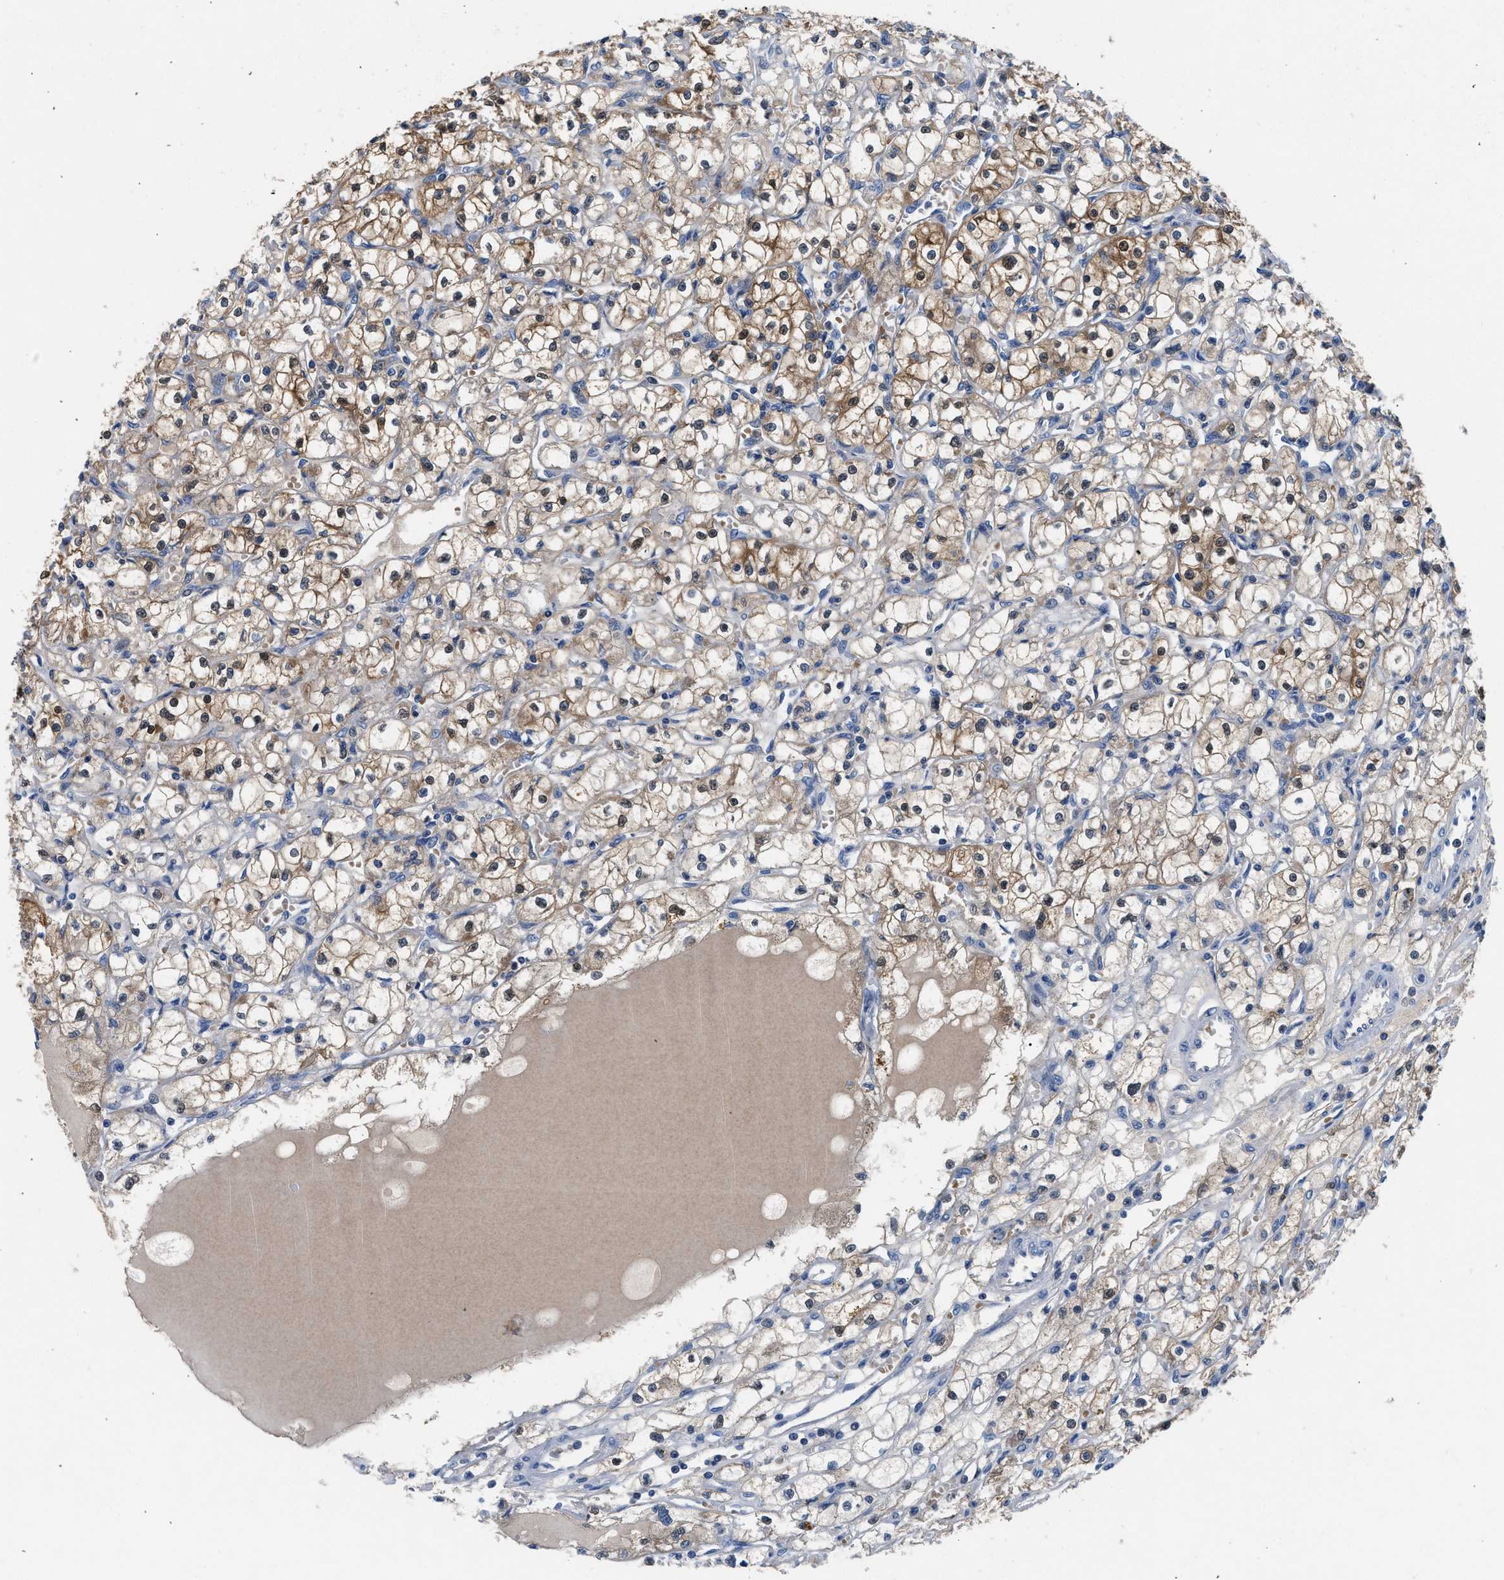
{"staining": {"intensity": "moderate", "quantity": "25%-75%", "location": "cytoplasmic/membranous,nuclear"}, "tissue": "renal cancer", "cell_type": "Tumor cells", "image_type": "cancer", "snomed": [{"axis": "morphology", "description": "Adenocarcinoma, NOS"}, {"axis": "topography", "description": "Kidney"}], "caption": "High-magnification brightfield microscopy of renal adenocarcinoma stained with DAB (3,3'-diaminobenzidine) (brown) and counterstained with hematoxylin (blue). tumor cells exhibit moderate cytoplasmic/membranous and nuclear positivity is appreciated in approximately25%-75% of cells.", "gene": "FADS6", "patient": {"sex": "male", "age": 56}}